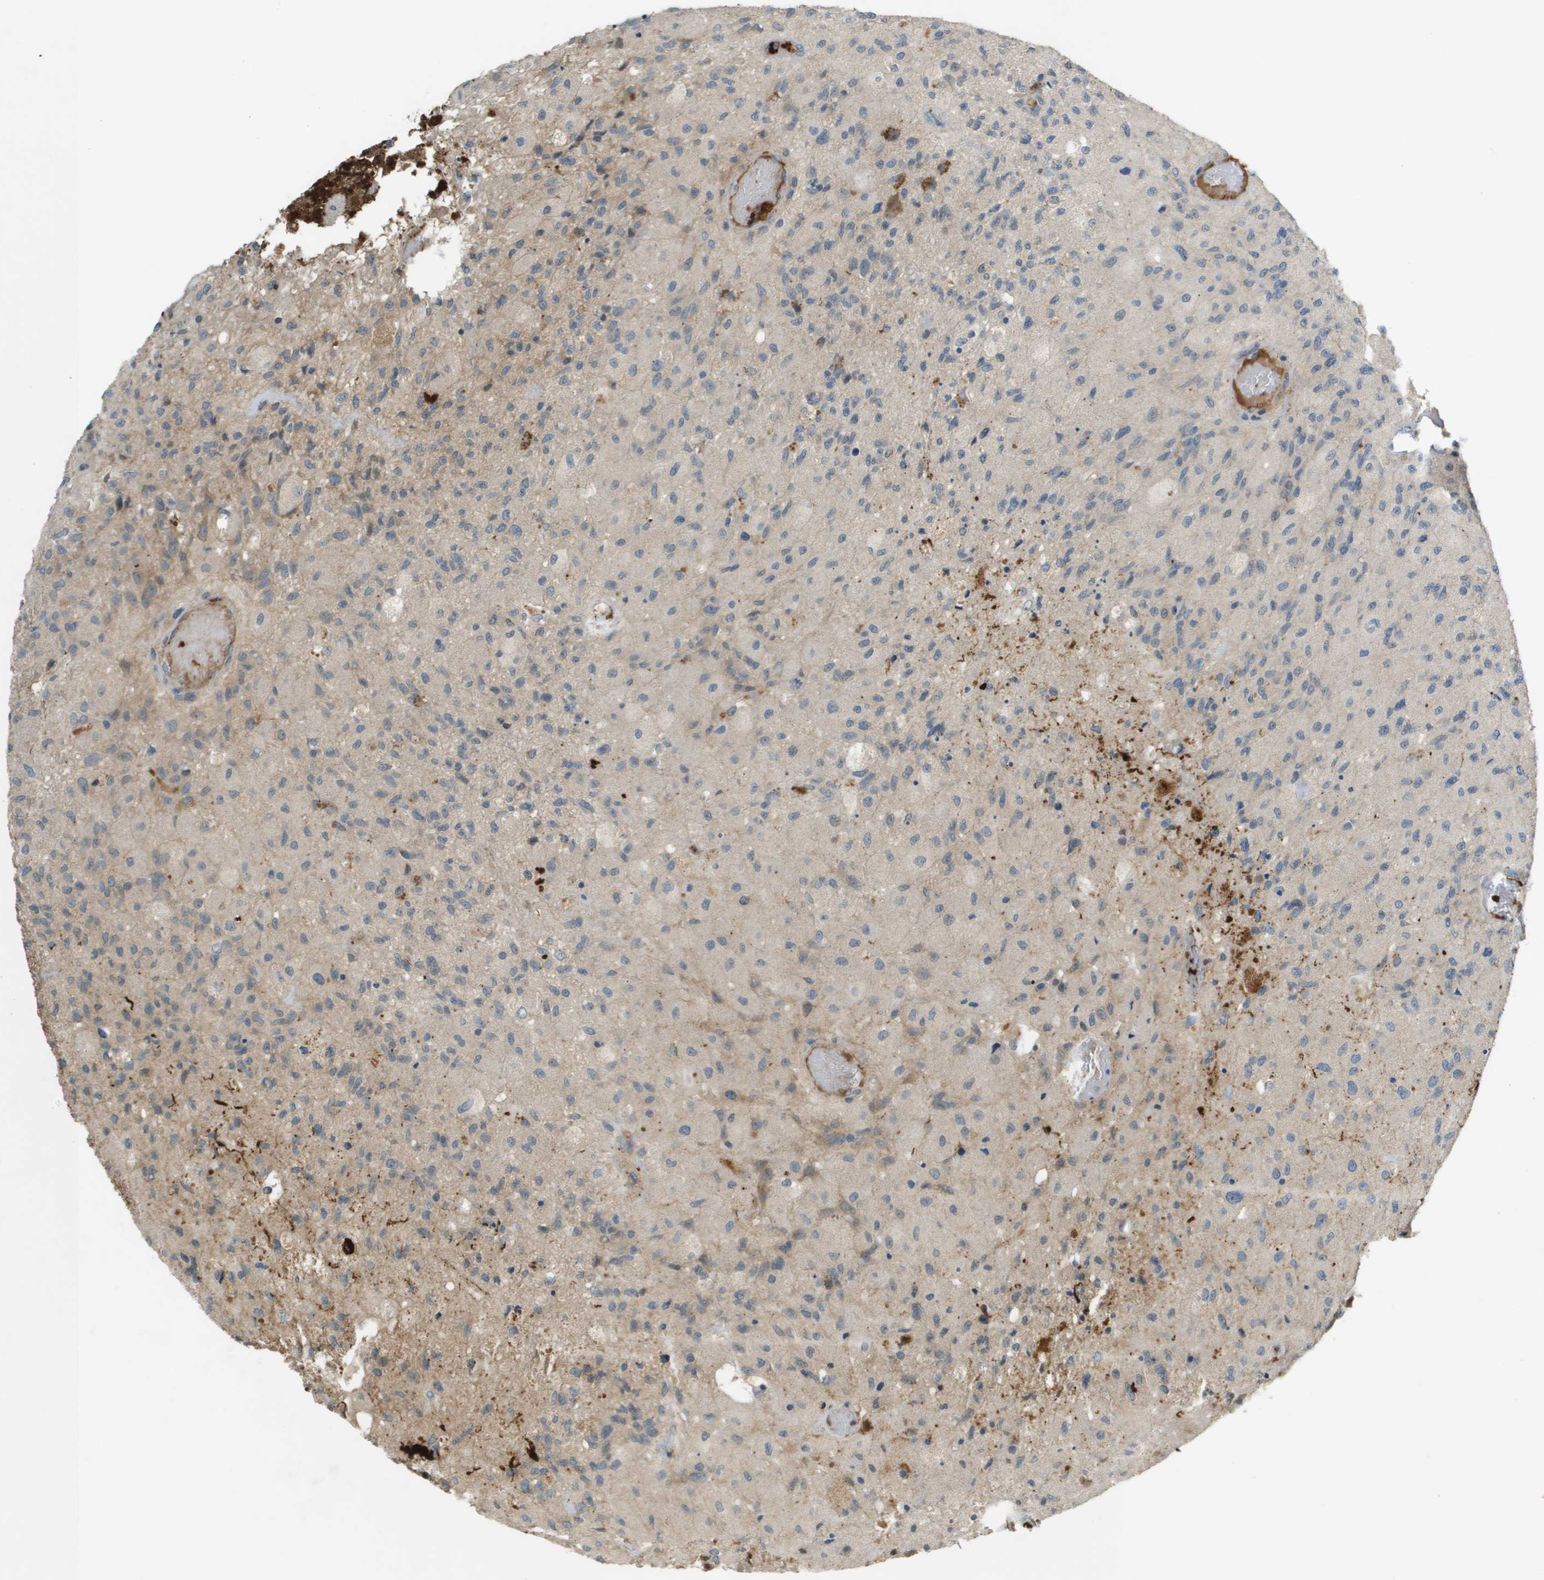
{"staining": {"intensity": "weak", "quantity": "<25%", "location": "cytoplasmic/membranous"}, "tissue": "glioma", "cell_type": "Tumor cells", "image_type": "cancer", "snomed": [{"axis": "morphology", "description": "Normal tissue, NOS"}, {"axis": "morphology", "description": "Glioma, malignant, High grade"}, {"axis": "topography", "description": "Cerebral cortex"}], "caption": "IHC histopathology image of malignant glioma (high-grade) stained for a protein (brown), which reveals no positivity in tumor cells.", "gene": "VTN", "patient": {"sex": "male", "age": 77}}